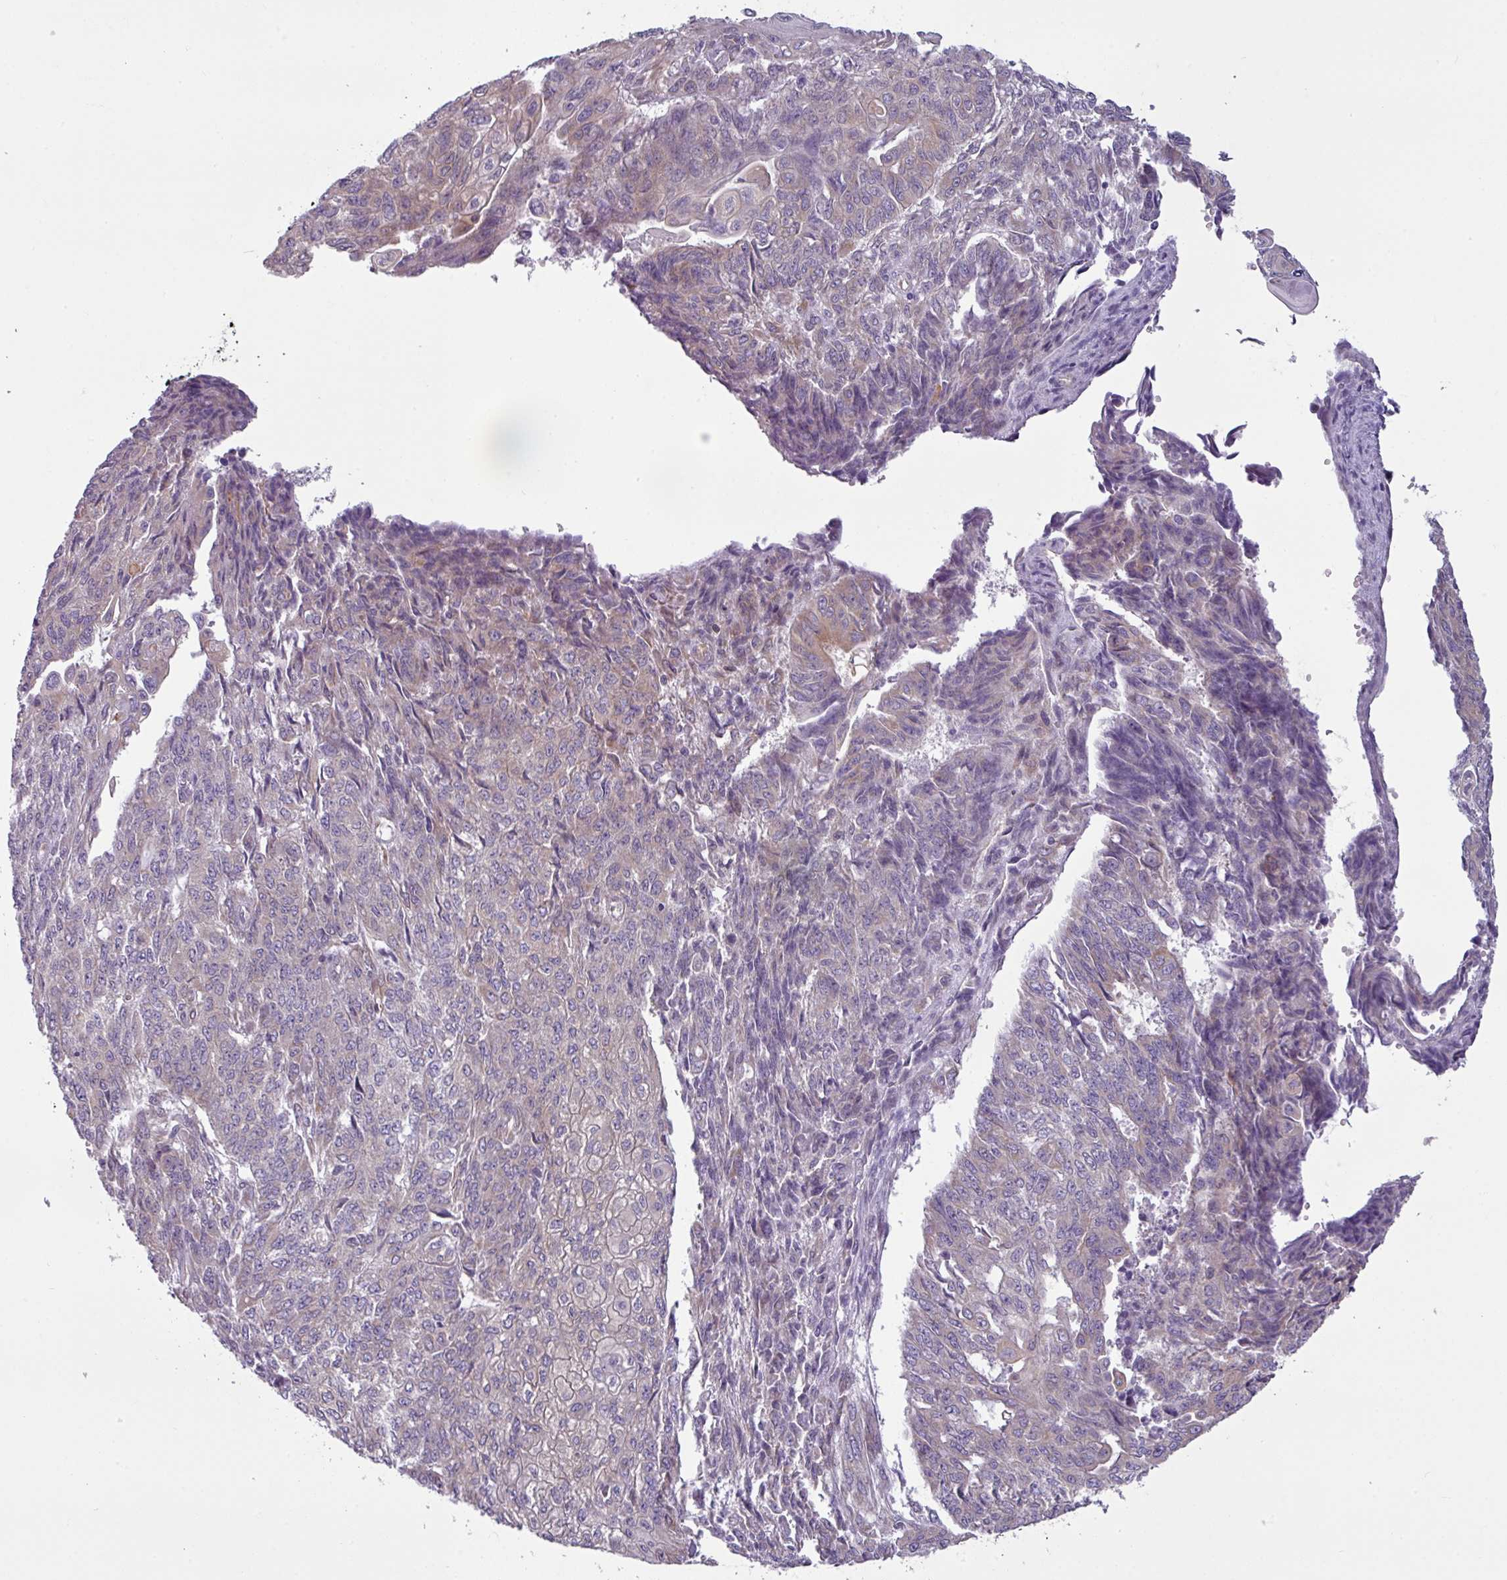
{"staining": {"intensity": "weak", "quantity": "<25%", "location": "cytoplasmic/membranous"}, "tissue": "endometrial cancer", "cell_type": "Tumor cells", "image_type": "cancer", "snomed": [{"axis": "morphology", "description": "Adenocarcinoma, NOS"}, {"axis": "topography", "description": "Endometrium"}], "caption": "This photomicrograph is of endometrial cancer stained with IHC to label a protein in brown with the nuclei are counter-stained blue. There is no staining in tumor cells.", "gene": "TOR1AIP2", "patient": {"sex": "female", "age": 32}}